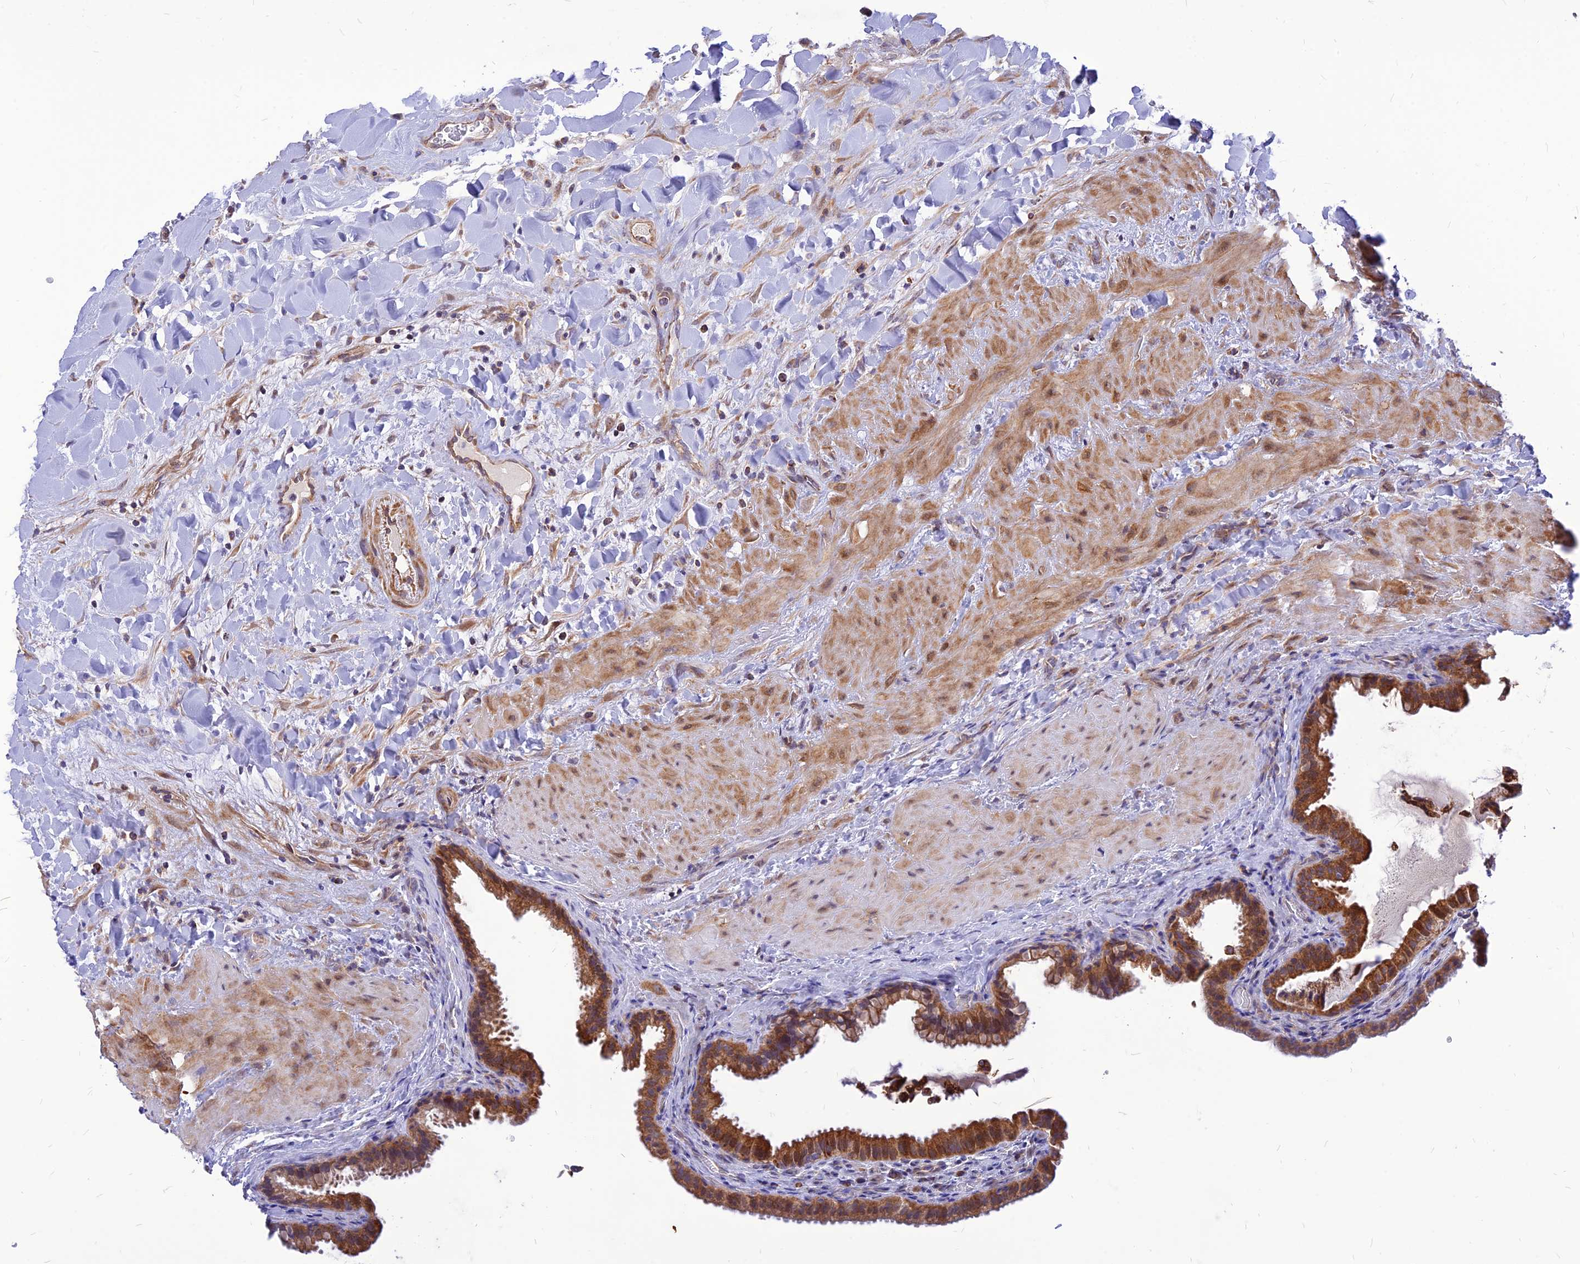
{"staining": {"intensity": "strong", "quantity": ">75%", "location": "cytoplasmic/membranous"}, "tissue": "gallbladder", "cell_type": "Glandular cells", "image_type": "normal", "snomed": [{"axis": "morphology", "description": "Normal tissue, NOS"}, {"axis": "topography", "description": "Gallbladder"}], "caption": "Immunohistochemistry (IHC) photomicrograph of benign gallbladder: human gallbladder stained using immunohistochemistry exhibits high levels of strong protein expression localized specifically in the cytoplasmic/membranous of glandular cells, appearing as a cytoplasmic/membranous brown color.", "gene": "ECI1", "patient": {"sex": "male", "age": 24}}